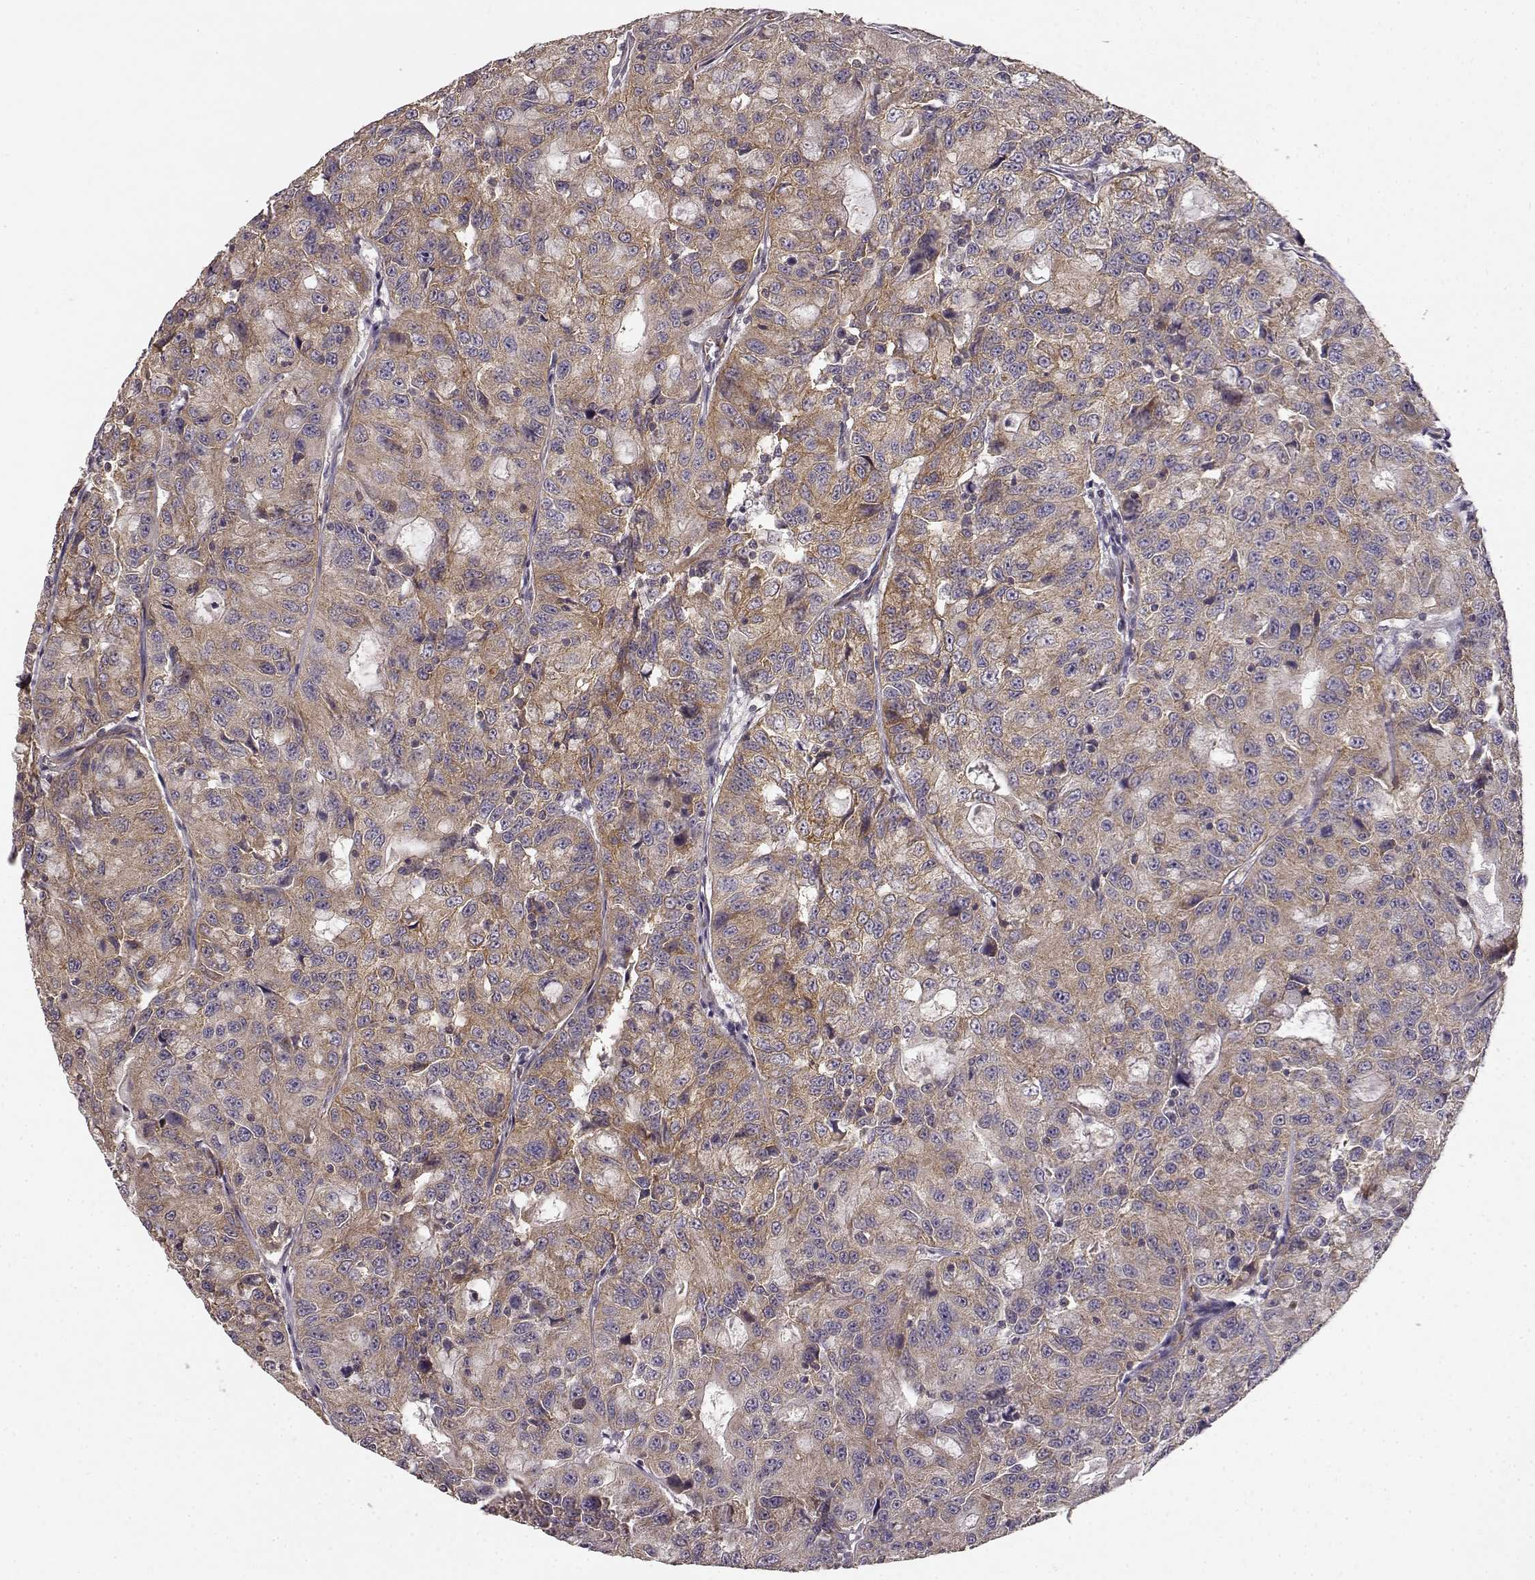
{"staining": {"intensity": "moderate", "quantity": ">75%", "location": "cytoplasmic/membranous"}, "tissue": "urothelial cancer", "cell_type": "Tumor cells", "image_type": "cancer", "snomed": [{"axis": "morphology", "description": "Urothelial carcinoma, NOS"}, {"axis": "morphology", "description": "Urothelial carcinoma, High grade"}, {"axis": "topography", "description": "Urinary bladder"}], "caption": "The photomicrograph demonstrates immunohistochemical staining of urothelial carcinoma (high-grade). There is moderate cytoplasmic/membranous positivity is identified in approximately >75% of tumor cells. The staining was performed using DAB (3,3'-diaminobenzidine) to visualize the protein expression in brown, while the nuclei were stained in blue with hematoxylin (Magnification: 20x).", "gene": "ERBB3", "patient": {"sex": "female", "age": 73}}